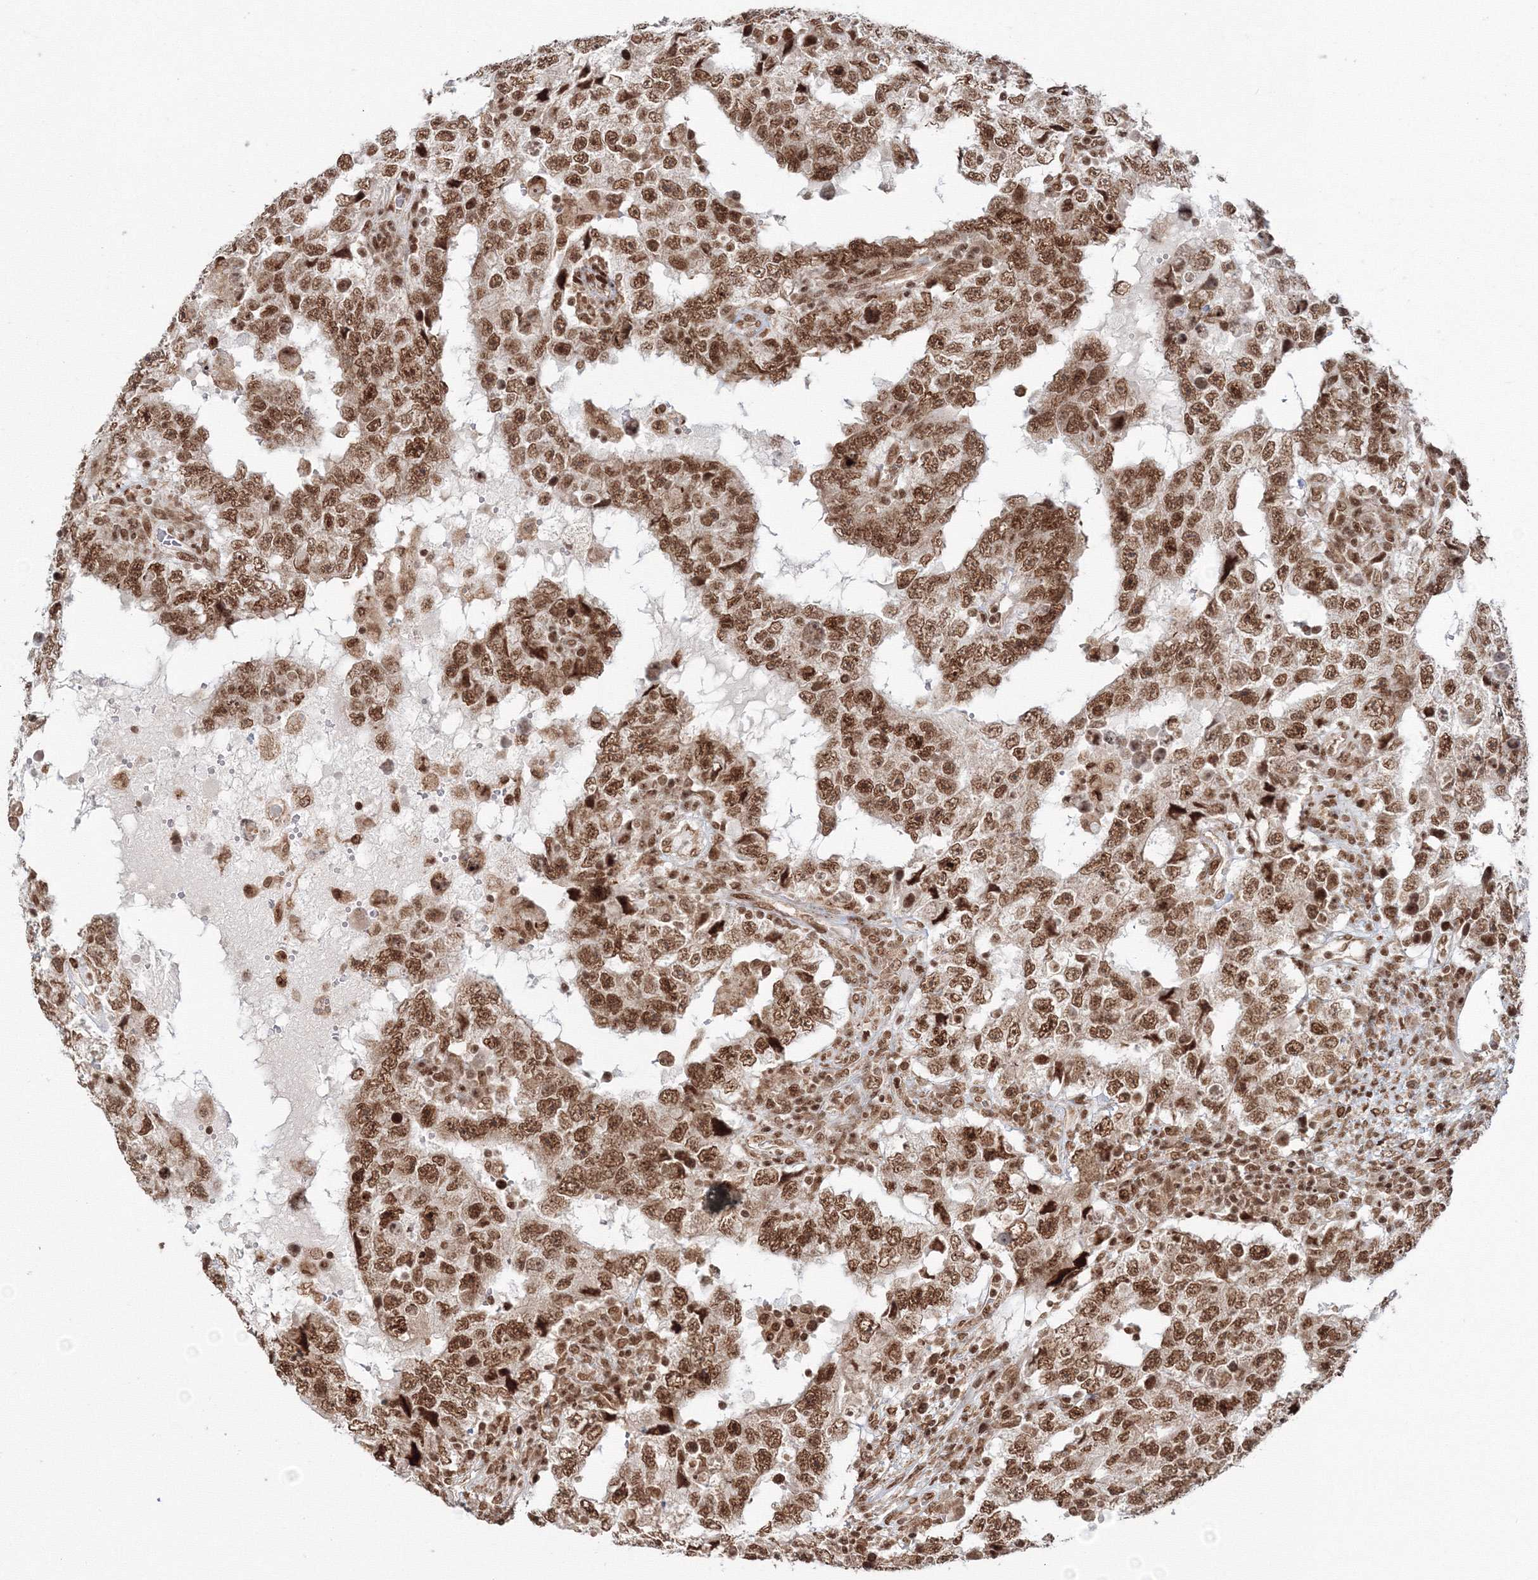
{"staining": {"intensity": "strong", "quantity": ">75%", "location": "nuclear"}, "tissue": "testis cancer", "cell_type": "Tumor cells", "image_type": "cancer", "snomed": [{"axis": "morphology", "description": "Carcinoma, Embryonal, NOS"}, {"axis": "topography", "description": "Testis"}], "caption": "A brown stain highlights strong nuclear positivity of a protein in human embryonal carcinoma (testis) tumor cells.", "gene": "KIF20A", "patient": {"sex": "male", "age": 26}}